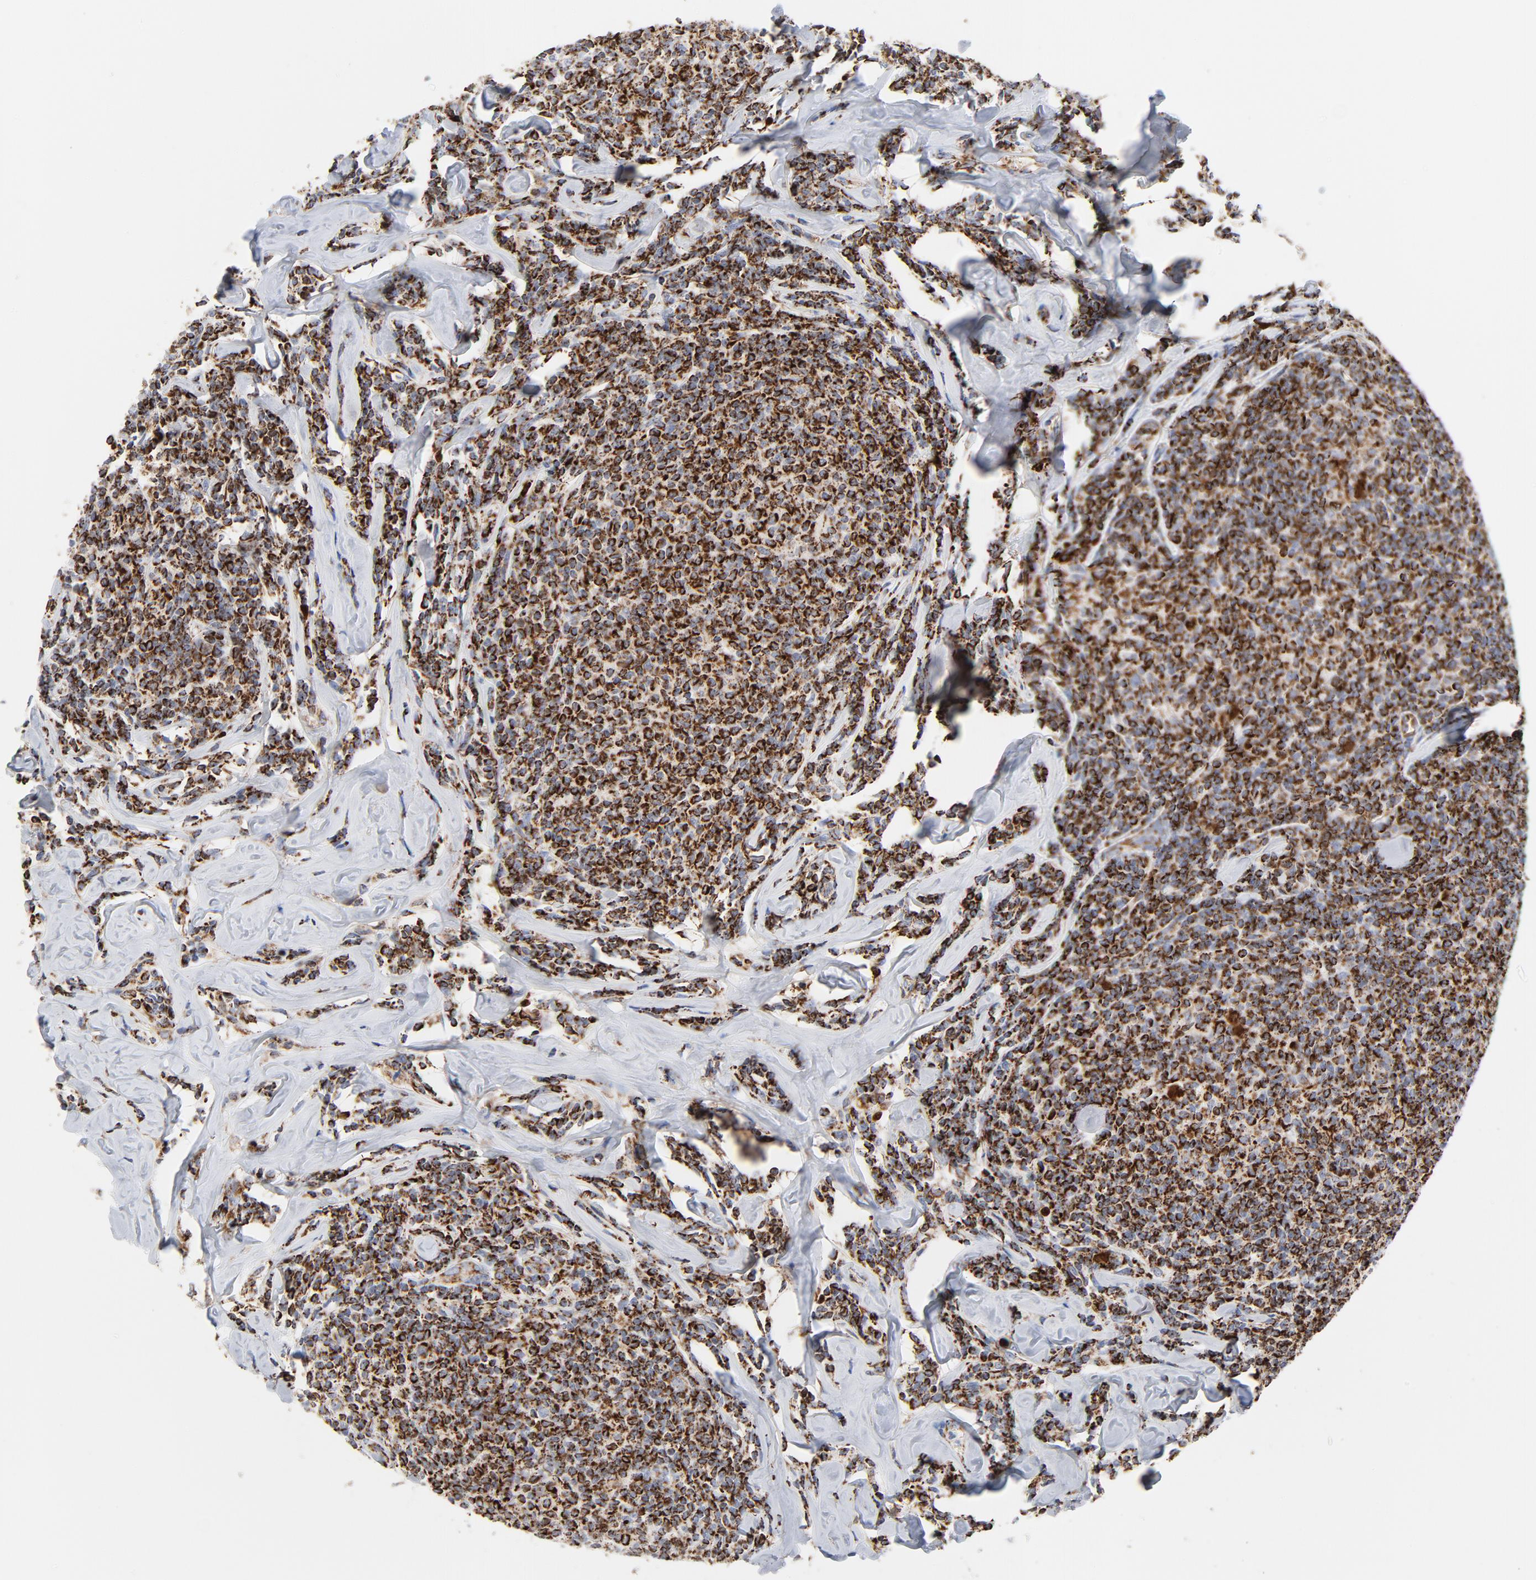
{"staining": {"intensity": "strong", "quantity": ">75%", "location": "cytoplasmic/membranous"}, "tissue": "lymphoma", "cell_type": "Tumor cells", "image_type": "cancer", "snomed": [{"axis": "morphology", "description": "Malignant lymphoma, non-Hodgkin's type, Low grade"}, {"axis": "topography", "description": "Lymph node"}], "caption": "Low-grade malignant lymphoma, non-Hodgkin's type stained for a protein reveals strong cytoplasmic/membranous positivity in tumor cells.", "gene": "DIABLO", "patient": {"sex": "female", "age": 56}}